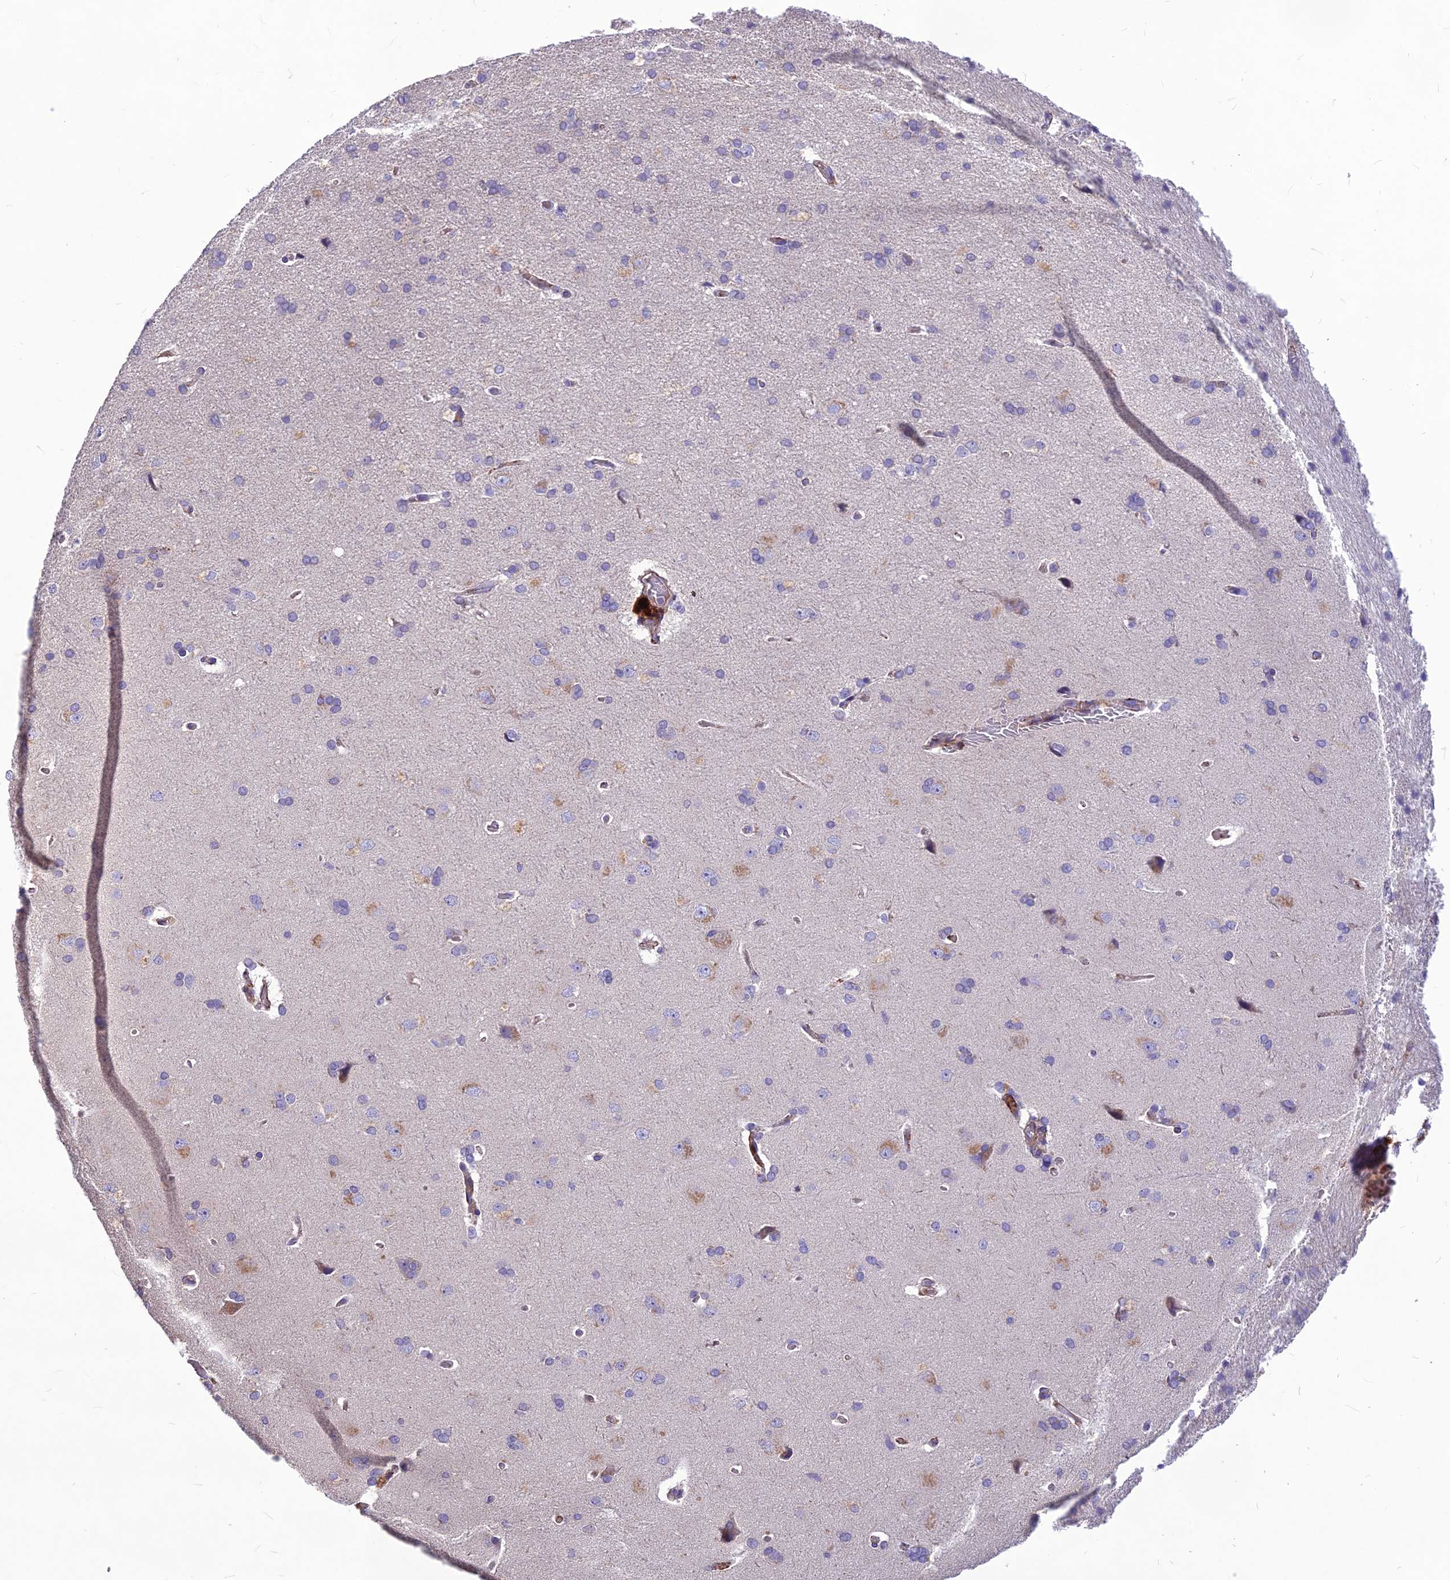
{"staining": {"intensity": "moderate", "quantity": ">75%", "location": "cytoplasmic/membranous"}, "tissue": "cerebral cortex", "cell_type": "Endothelial cells", "image_type": "normal", "snomed": [{"axis": "morphology", "description": "Normal tissue, NOS"}, {"axis": "topography", "description": "Cerebral cortex"}], "caption": "A brown stain shows moderate cytoplasmic/membranous staining of a protein in endothelial cells of benign cerebral cortex. Using DAB (brown) and hematoxylin (blue) stains, captured at high magnification using brightfield microscopy.", "gene": "CLUH", "patient": {"sex": "male", "age": 62}}